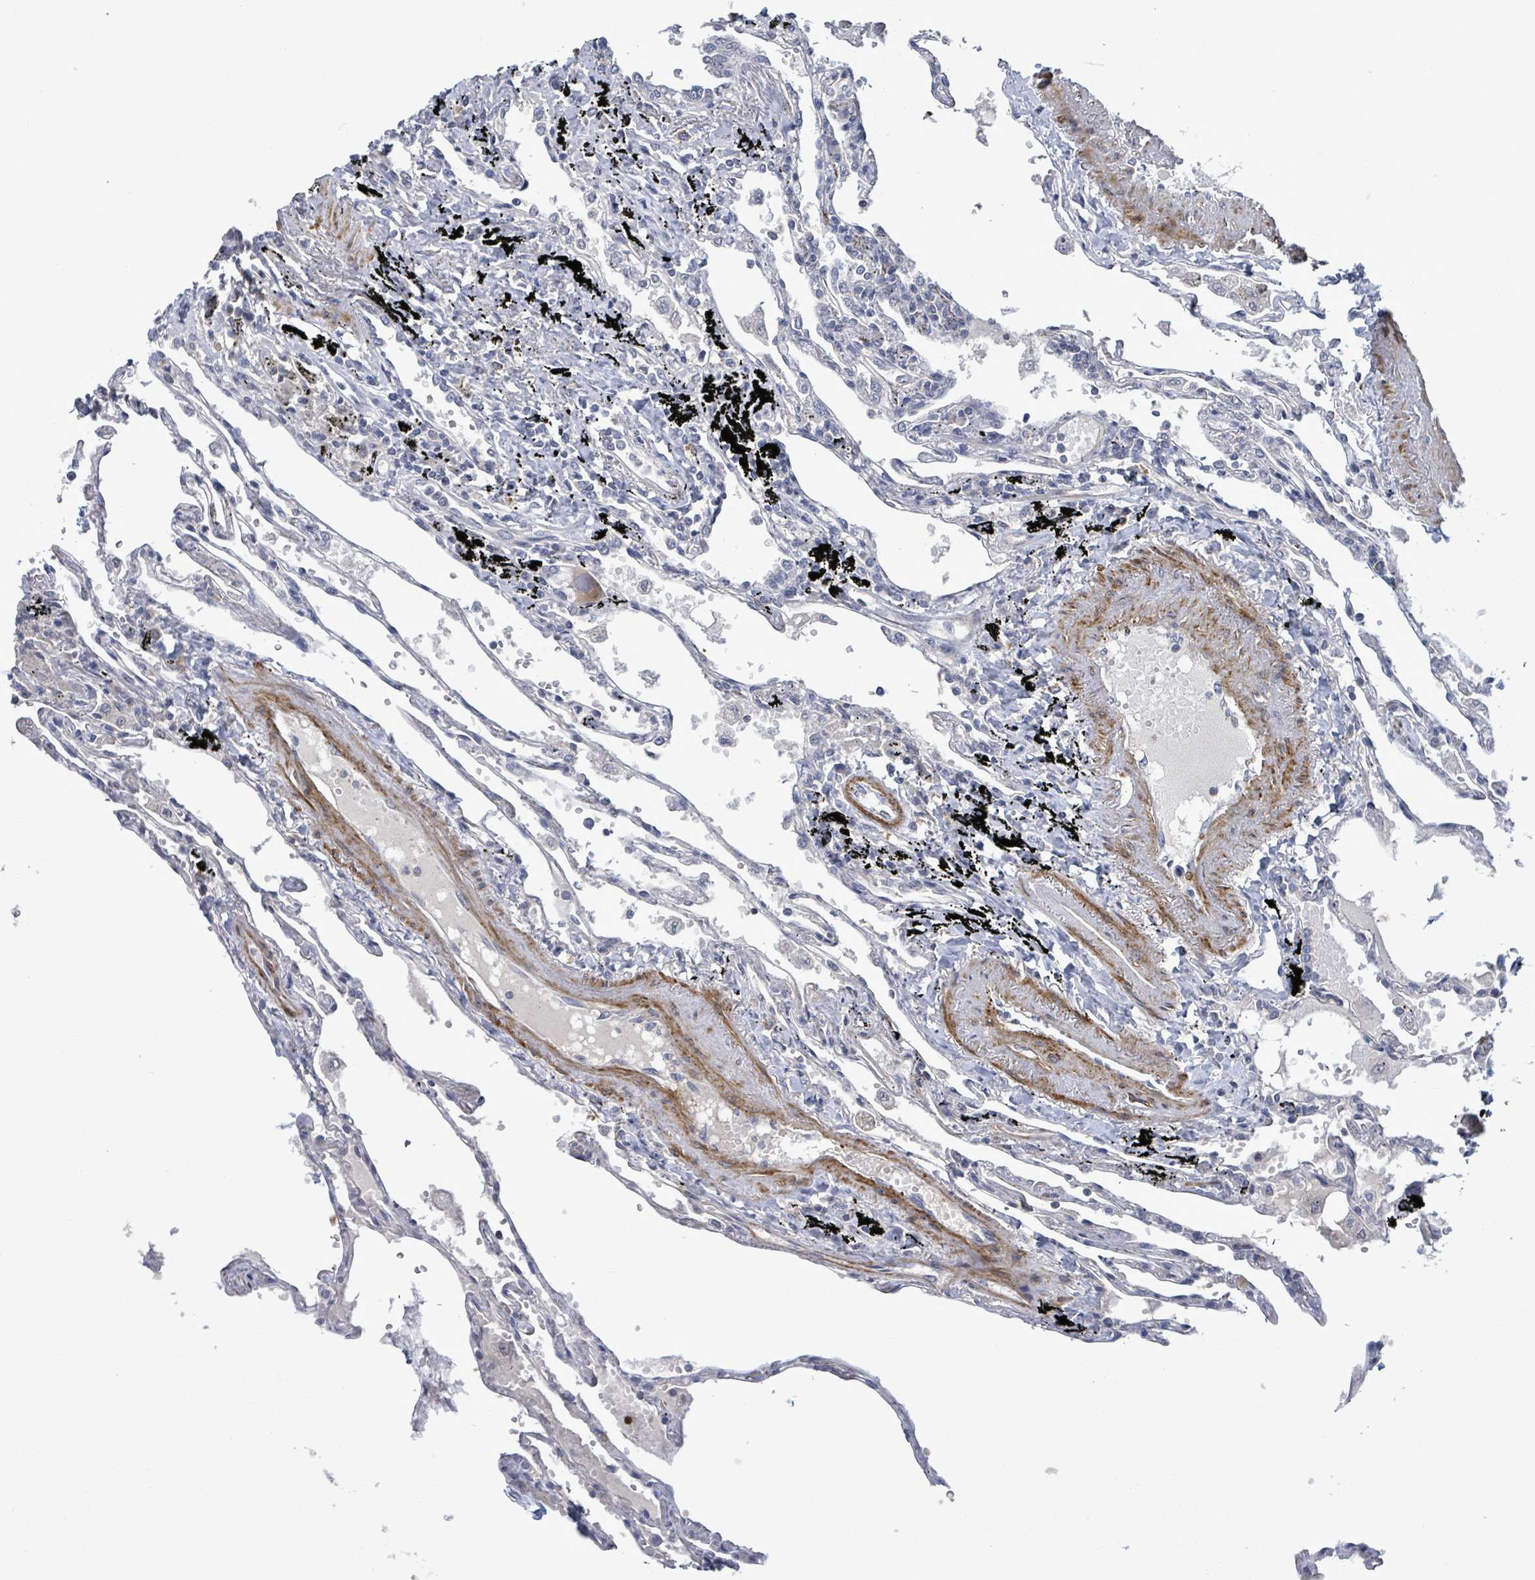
{"staining": {"intensity": "negative", "quantity": "none", "location": "none"}, "tissue": "lung", "cell_type": "Alveolar cells", "image_type": "normal", "snomed": [{"axis": "morphology", "description": "Normal tissue, NOS"}, {"axis": "topography", "description": "Lung"}], "caption": "Alveolar cells show no significant protein positivity in benign lung. (Brightfield microscopy of DAB IHC at high magnification).", "gene": "AMMECR1", "patient": {"sex": "female", "age": 67}}